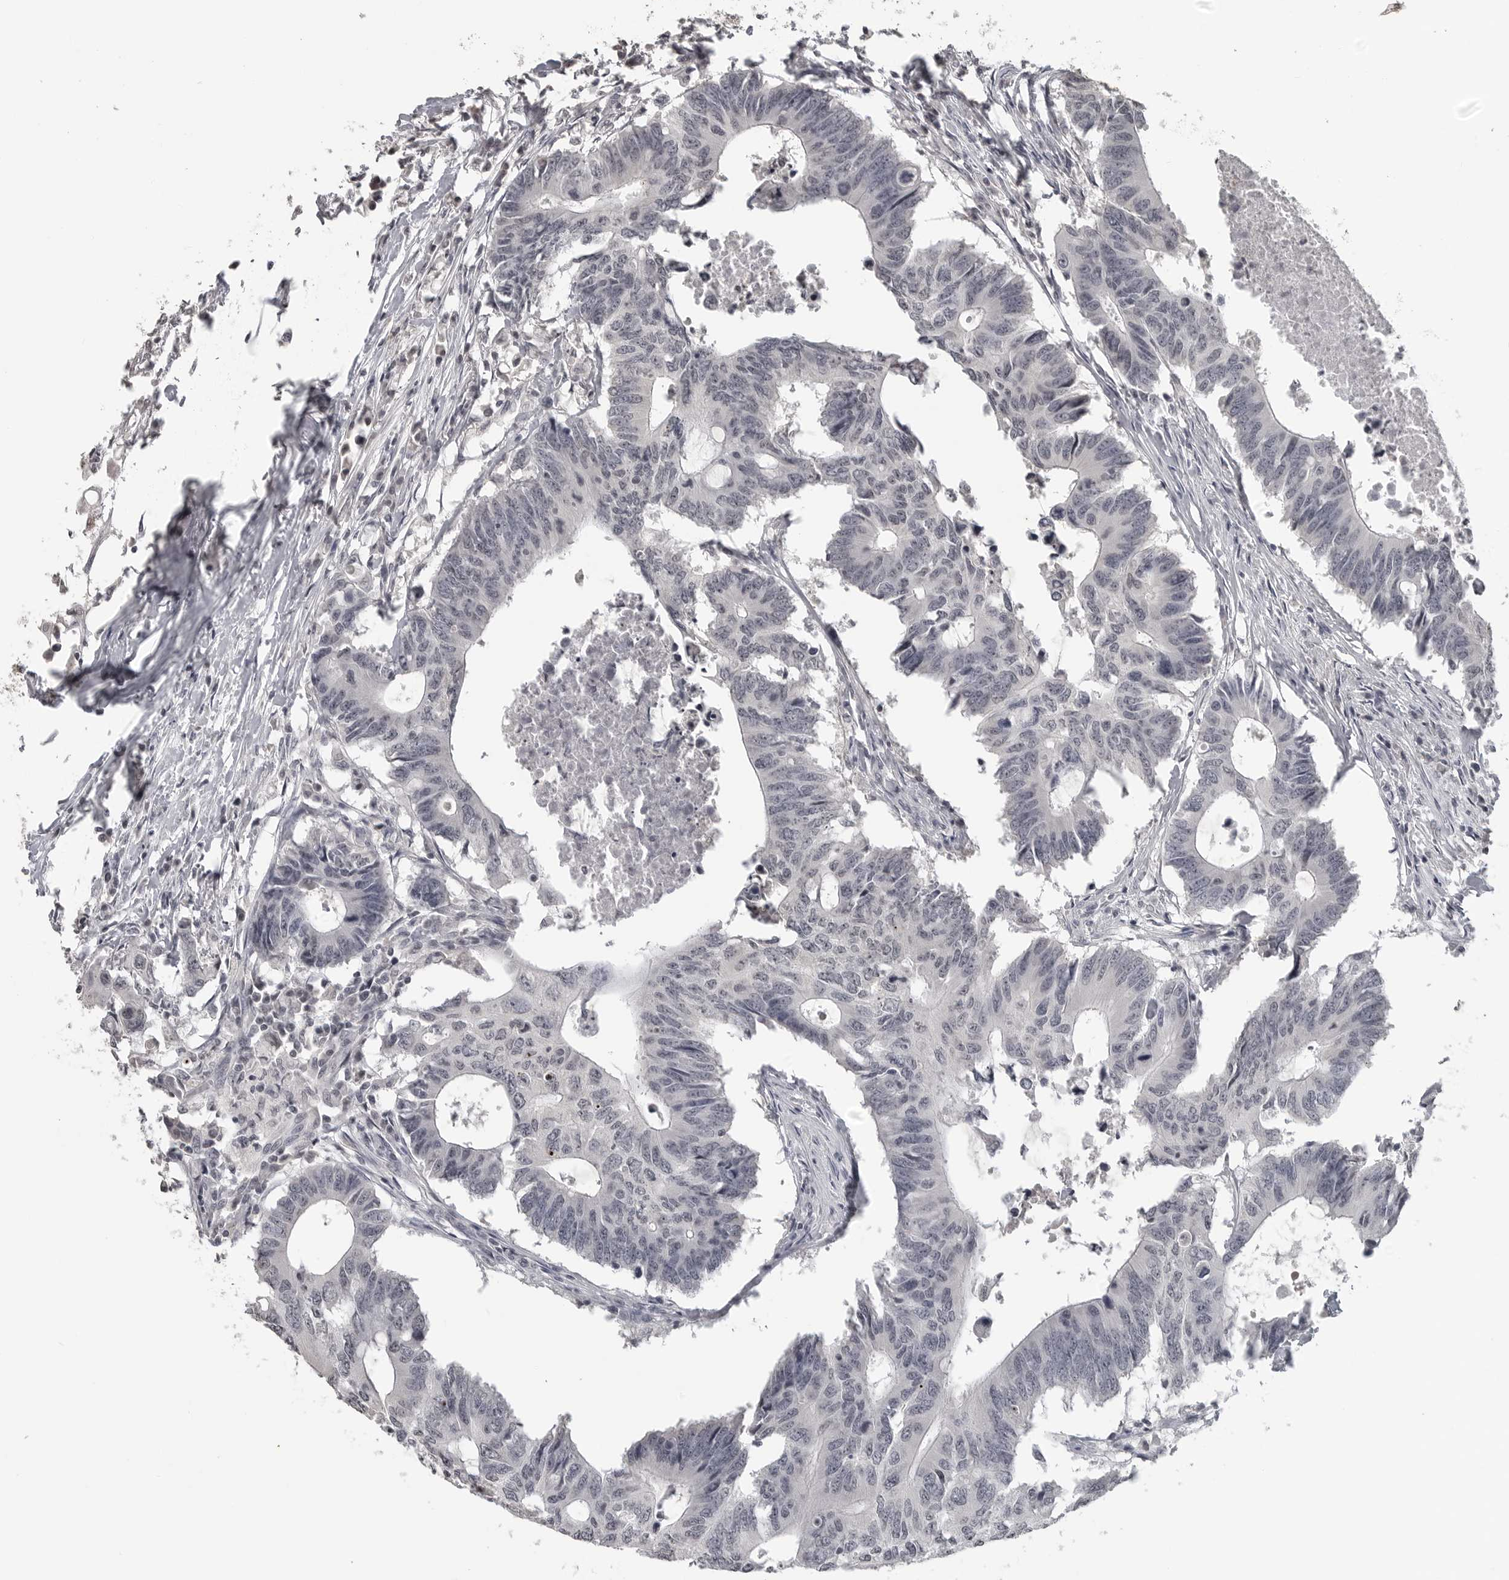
{"staining": {"intensity": "negative", "quantity": "none", "location": "none"}, "tissue": "colorectal cancer", "cell_type": "Tumor cells", "image_type": "cancer", "snomed": [{"axis": "morphology", "description": "Adenocarcinoma, NOS"}, {"axis": "topography", "description": "Colon"}], "caption": "Tumor cells show no significant protein expression in adenocarcinoma (colorectal). (Brightfield microscopy of DAB (3,3'-diaminobenzidine) immunohistochemistry (IHC) at high magnification).", "gene": "DDX54", "patient": {"sex": "male", "age": 71}}